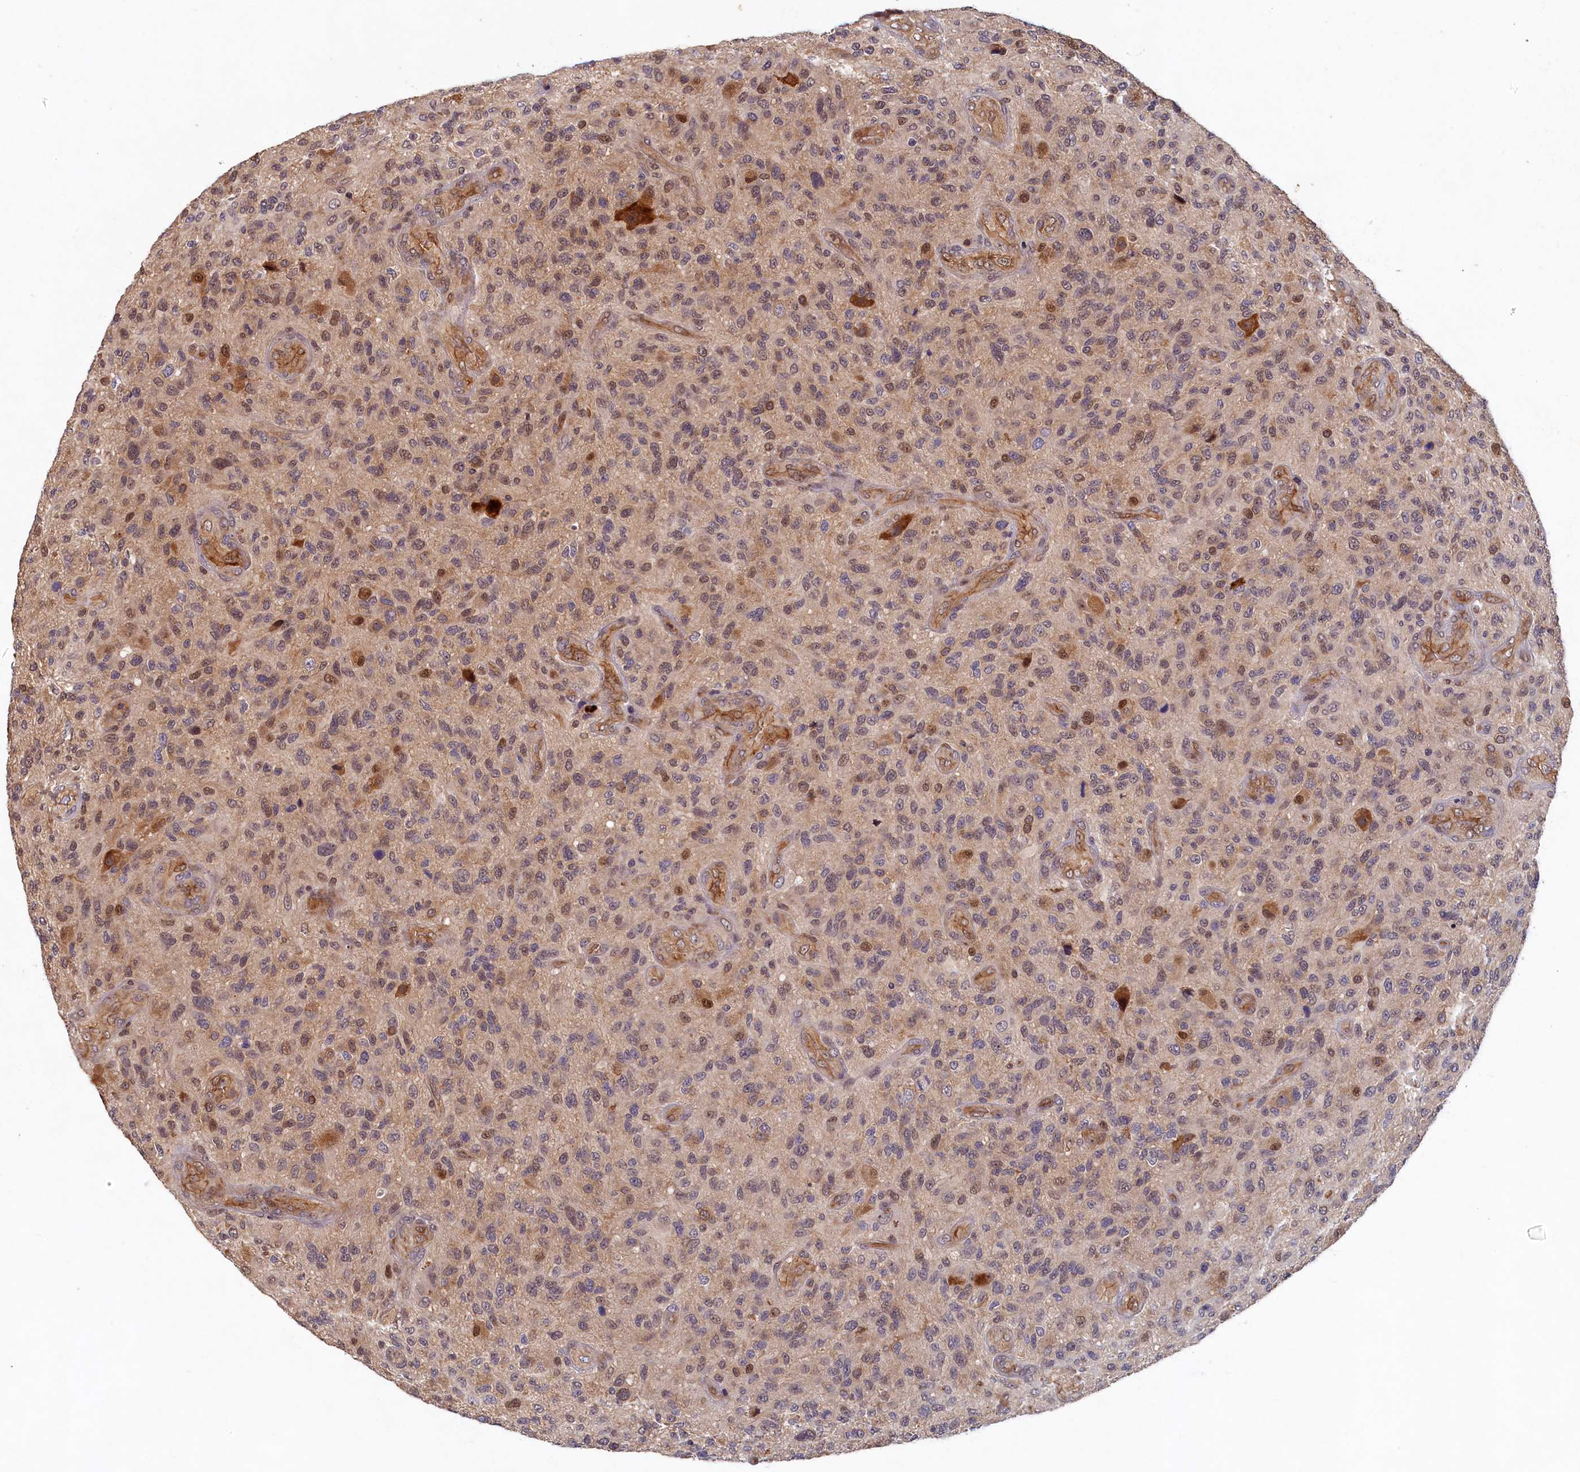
{"staining": {"intensity": "moderate", "quantity": "<25%", "location": "nuclear"}, "tissue": "glioma", "cell_type": "Tumor cells", "image_type": "cancer", "snomed": [{"axis": "morphology", "description": "Glioma, malignant, High grade"}, {"axis": "topography", "description": "Brain"}], "caption": "A brown stain shows moderate nuclear expression of a protein in malignant glioma (high-grade) tumor cells.", "gene": "LCMT2", "patient": {"sex": "male", "age": 47}}